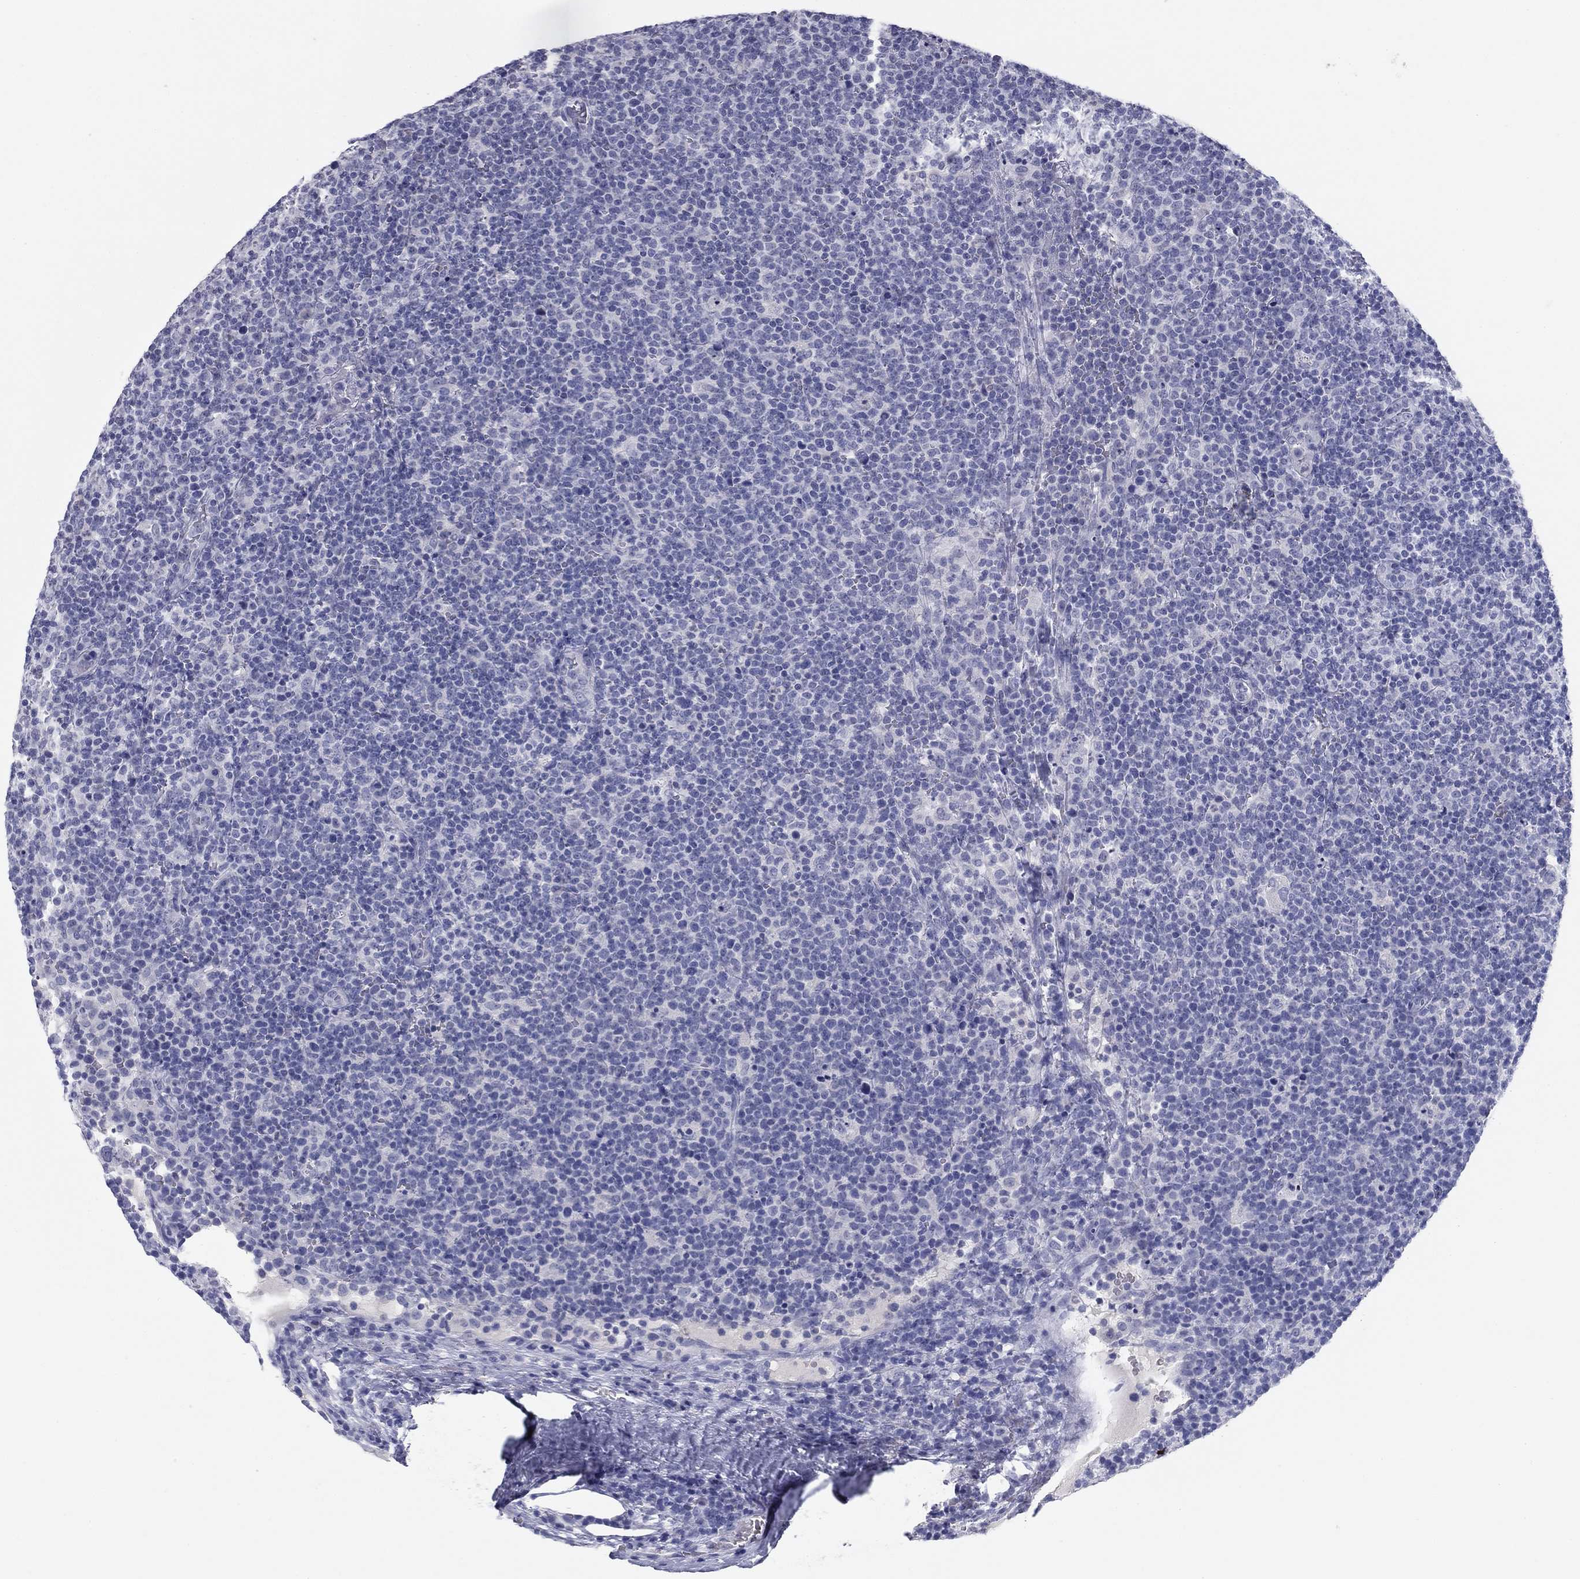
{"staining": {"intensity": "negative", "quantity": "none", "location": "none"}, "tissue": "lymphoma", "cell_type": "Tumor cells", "image_type": "cancer", "snomed": [{"axis": "morphology", "description": "Malignant lymphoma, non-Hodgkin's type, High grade"}, {"axis": "topography", "description": "Lymph node"}], "caption": "Human malignant lymphoma, non-Hodgkin's type (high-grade) stained for a protein using immunohistochemistry (IHC) shows no staining in tumor cells.", "gene": "KRT75", "patient": {"sex": "male", "age": 61}}